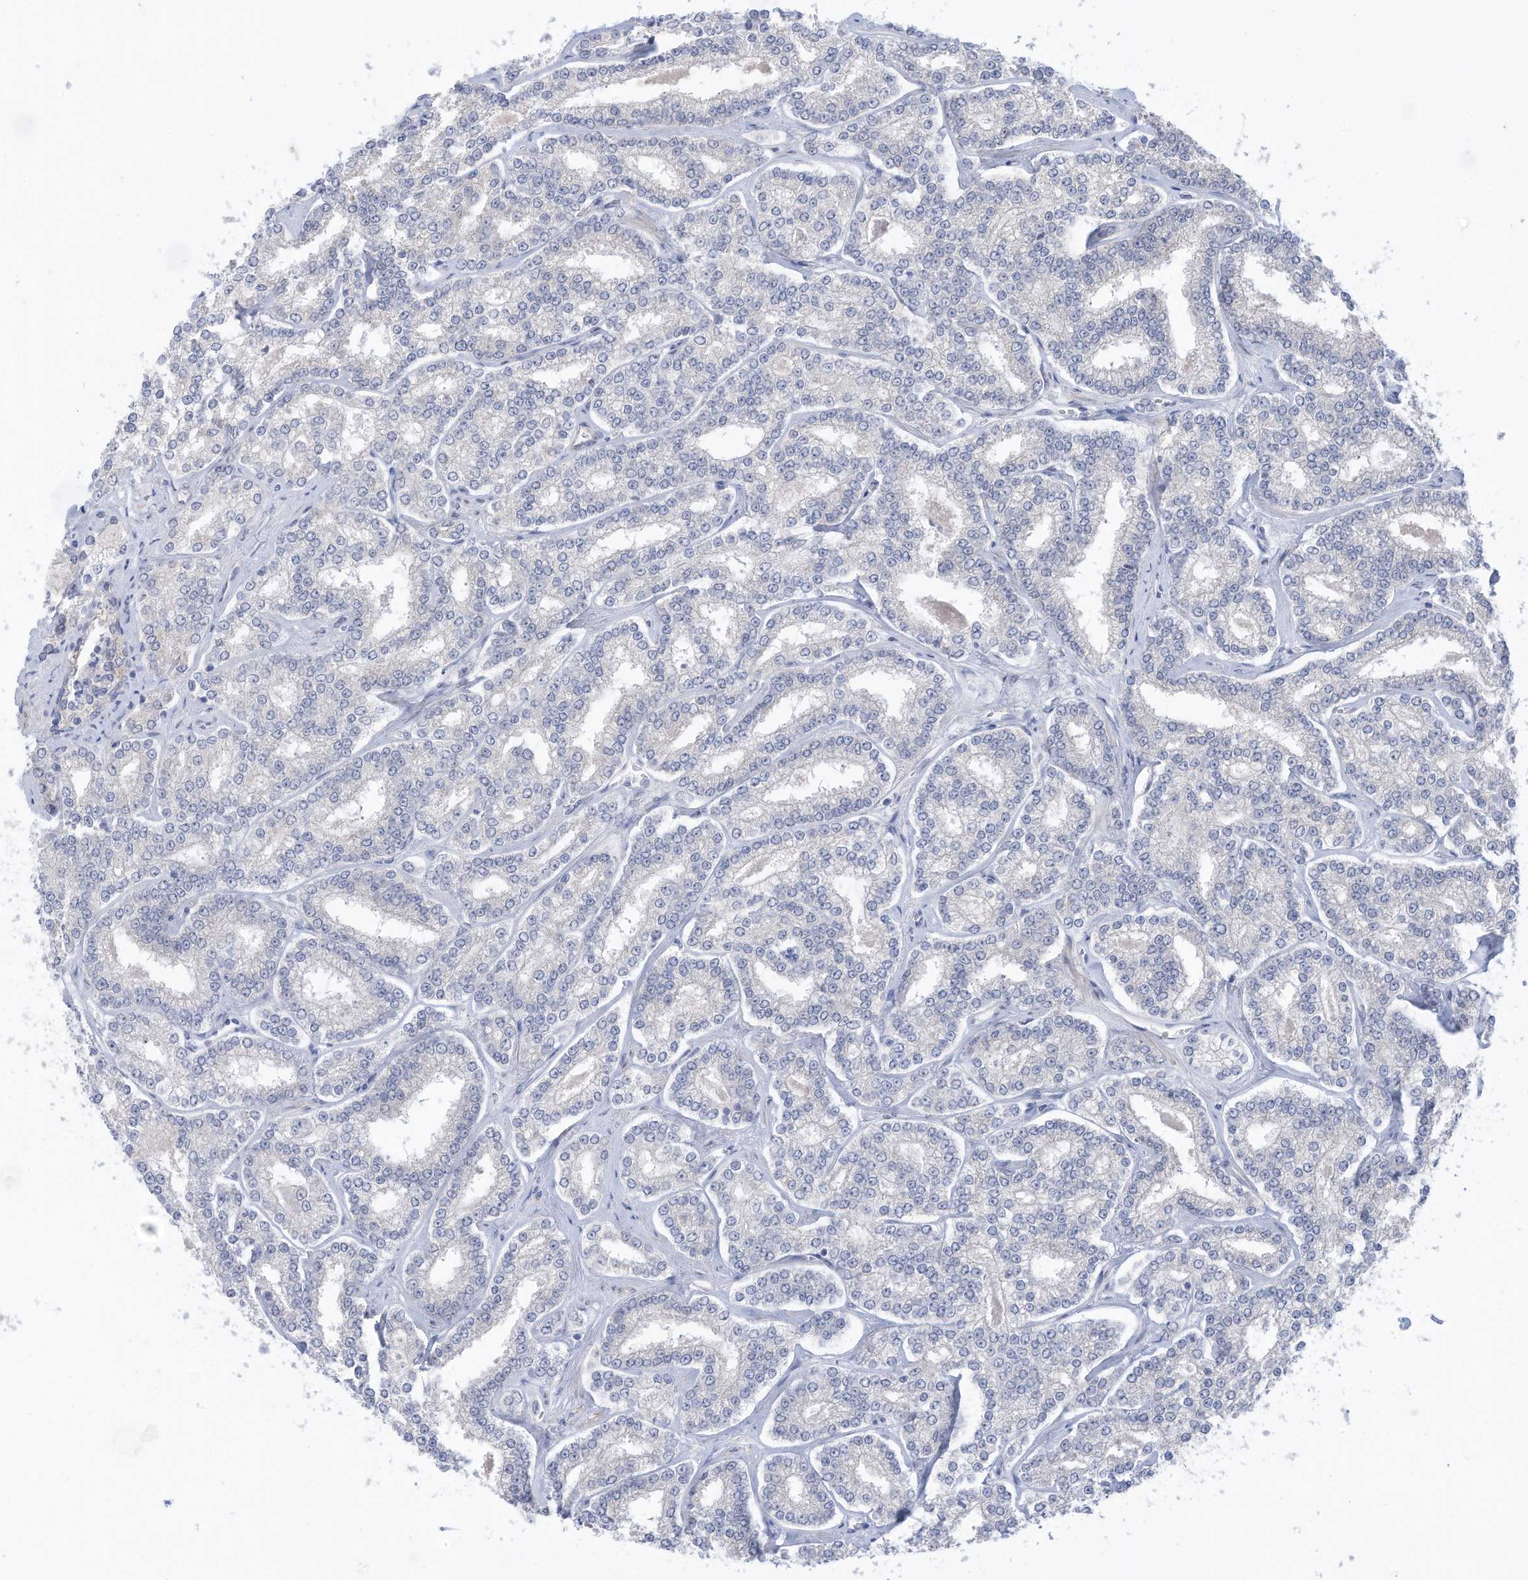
{"staining": {"intensity": "negative", "quantity": "none", "location": "none"}, "tissue": "prostate cancer", "cell_type": "Tumor cells", "image_type": "cancer", "snomed": [{"axis": "morphology", "description": "Normal tissue, NOS"}, {"axis": "morphology", "description": "Adenocarcinoma, High grade"}, {"axis": "topography", "description": "Prostate"}], "caption": "Micrograph shows no protein expression in tumor cells of prostate high-grade adenocarcinoma tissue. (IHC, brightfield microscopy, high magnification).", "gene": "ZNF292", "patient": {"sex": "male", "age": 83}}